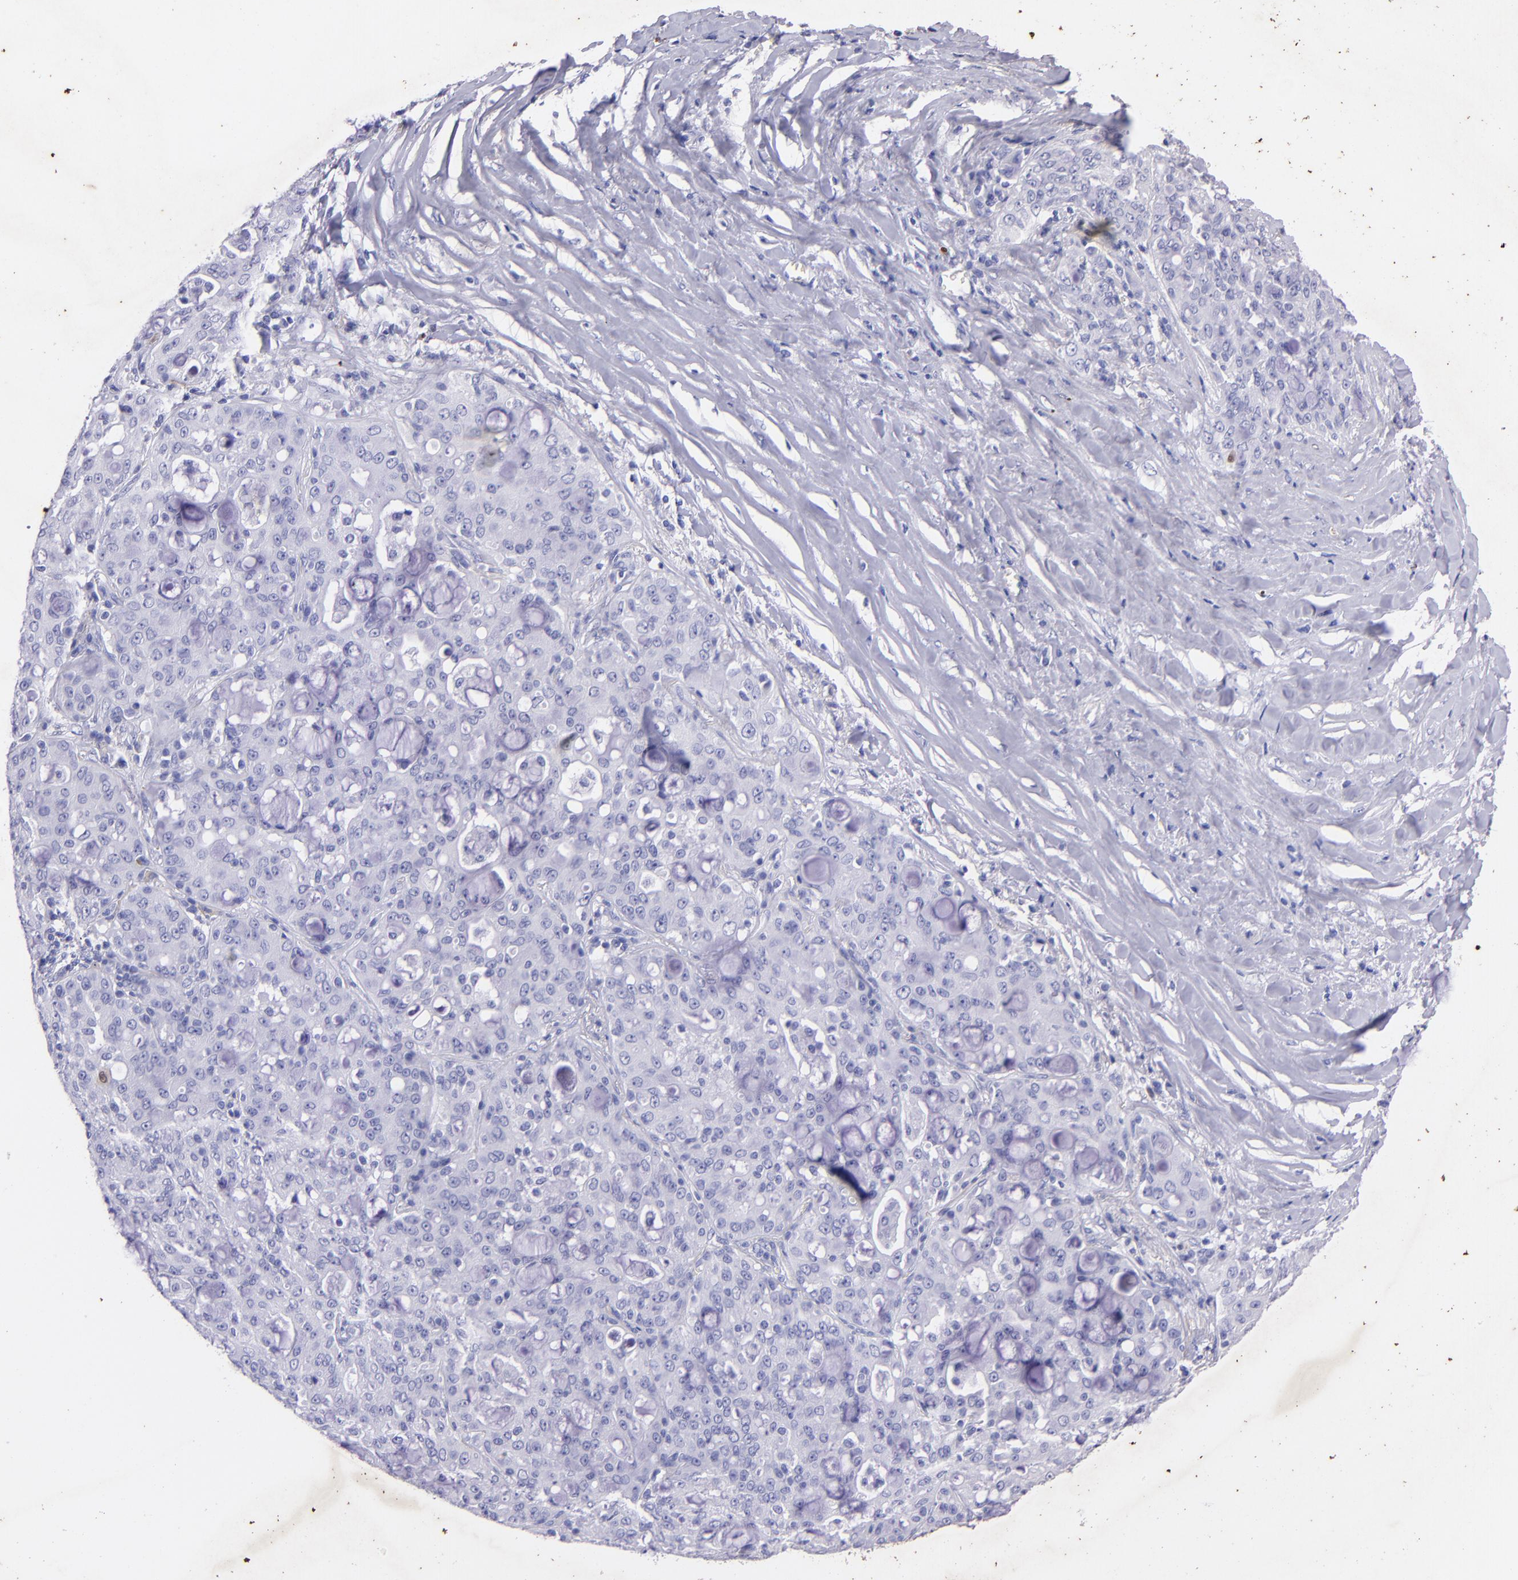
{"staining": {"intensity": "negative", "quantity": "none", "location": "none"}, "tissue": "lung cancer", "cell_type": "Tumor cells", "image_type": "cancer", "snomed": [{"axis": "morphology", "description": "Adenocarcinoma, NOS"}, {"axis": "topography", "description": "Lung"}], "caption": "An image of lung adenocarcinoma stained for a protein exhibits no brown staining in tumor cells.", "gene": "UCHL1", "patient": {"sex": "female", "age": 44}}